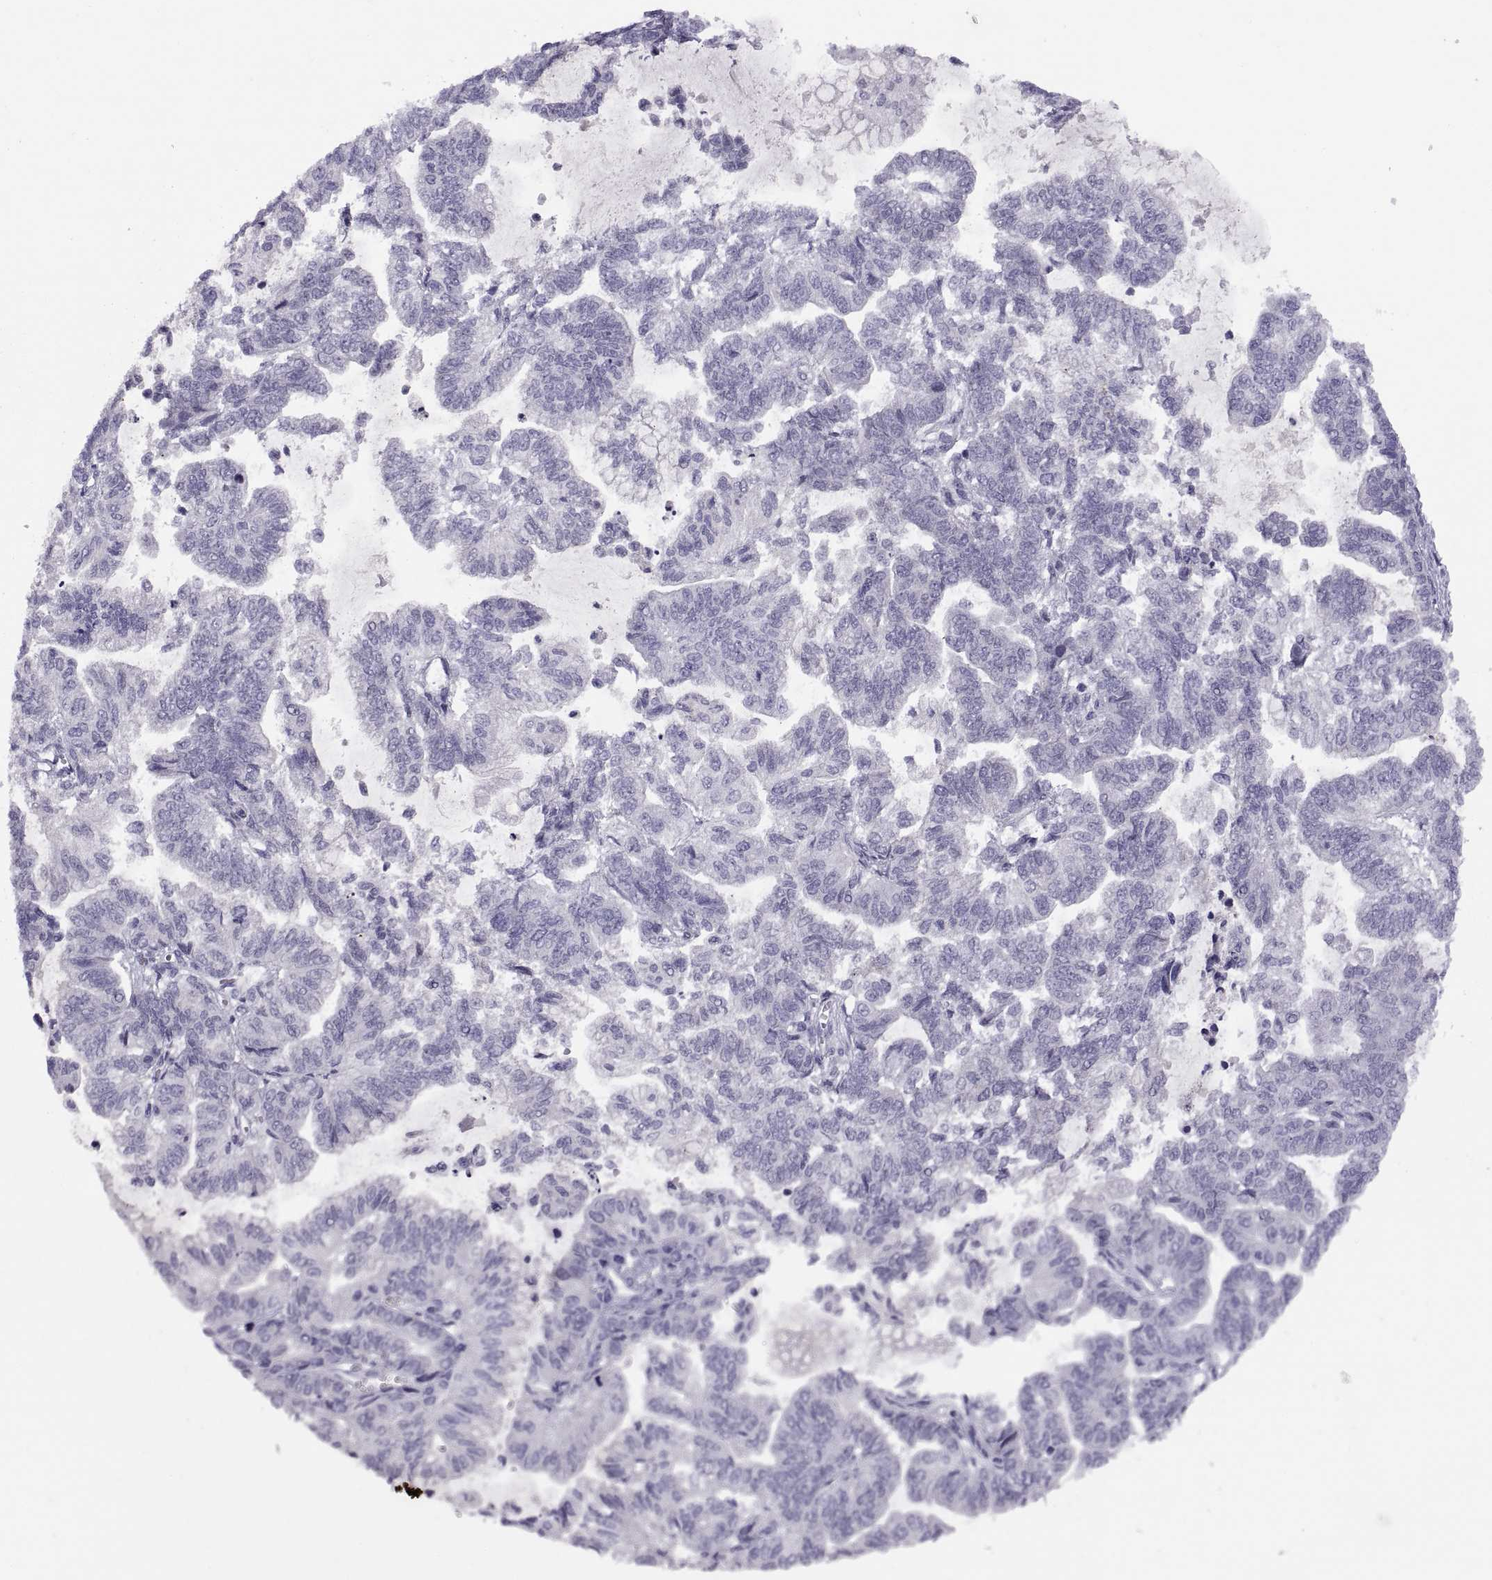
{"staining": {"intensity": "negative", "quantity": "none", "location": "none"}, "tissue": "stomach cancer", "cell_type": "Tumor cells", "image_type": "cancer", "snomed": [{"axis": "morphology", "description": "Adenocarcinoma, NOS"}, {"axis": "topography", "description": "Stomach"}], "caption": "Immunohistochemistry photomicrograph of neoplastic tissue: stomach cancer stained with DAB reveals no significant protein positivity in tumor cells.", "gene": "TMEM158", "patient": {"sex": "male", "age": 83}}